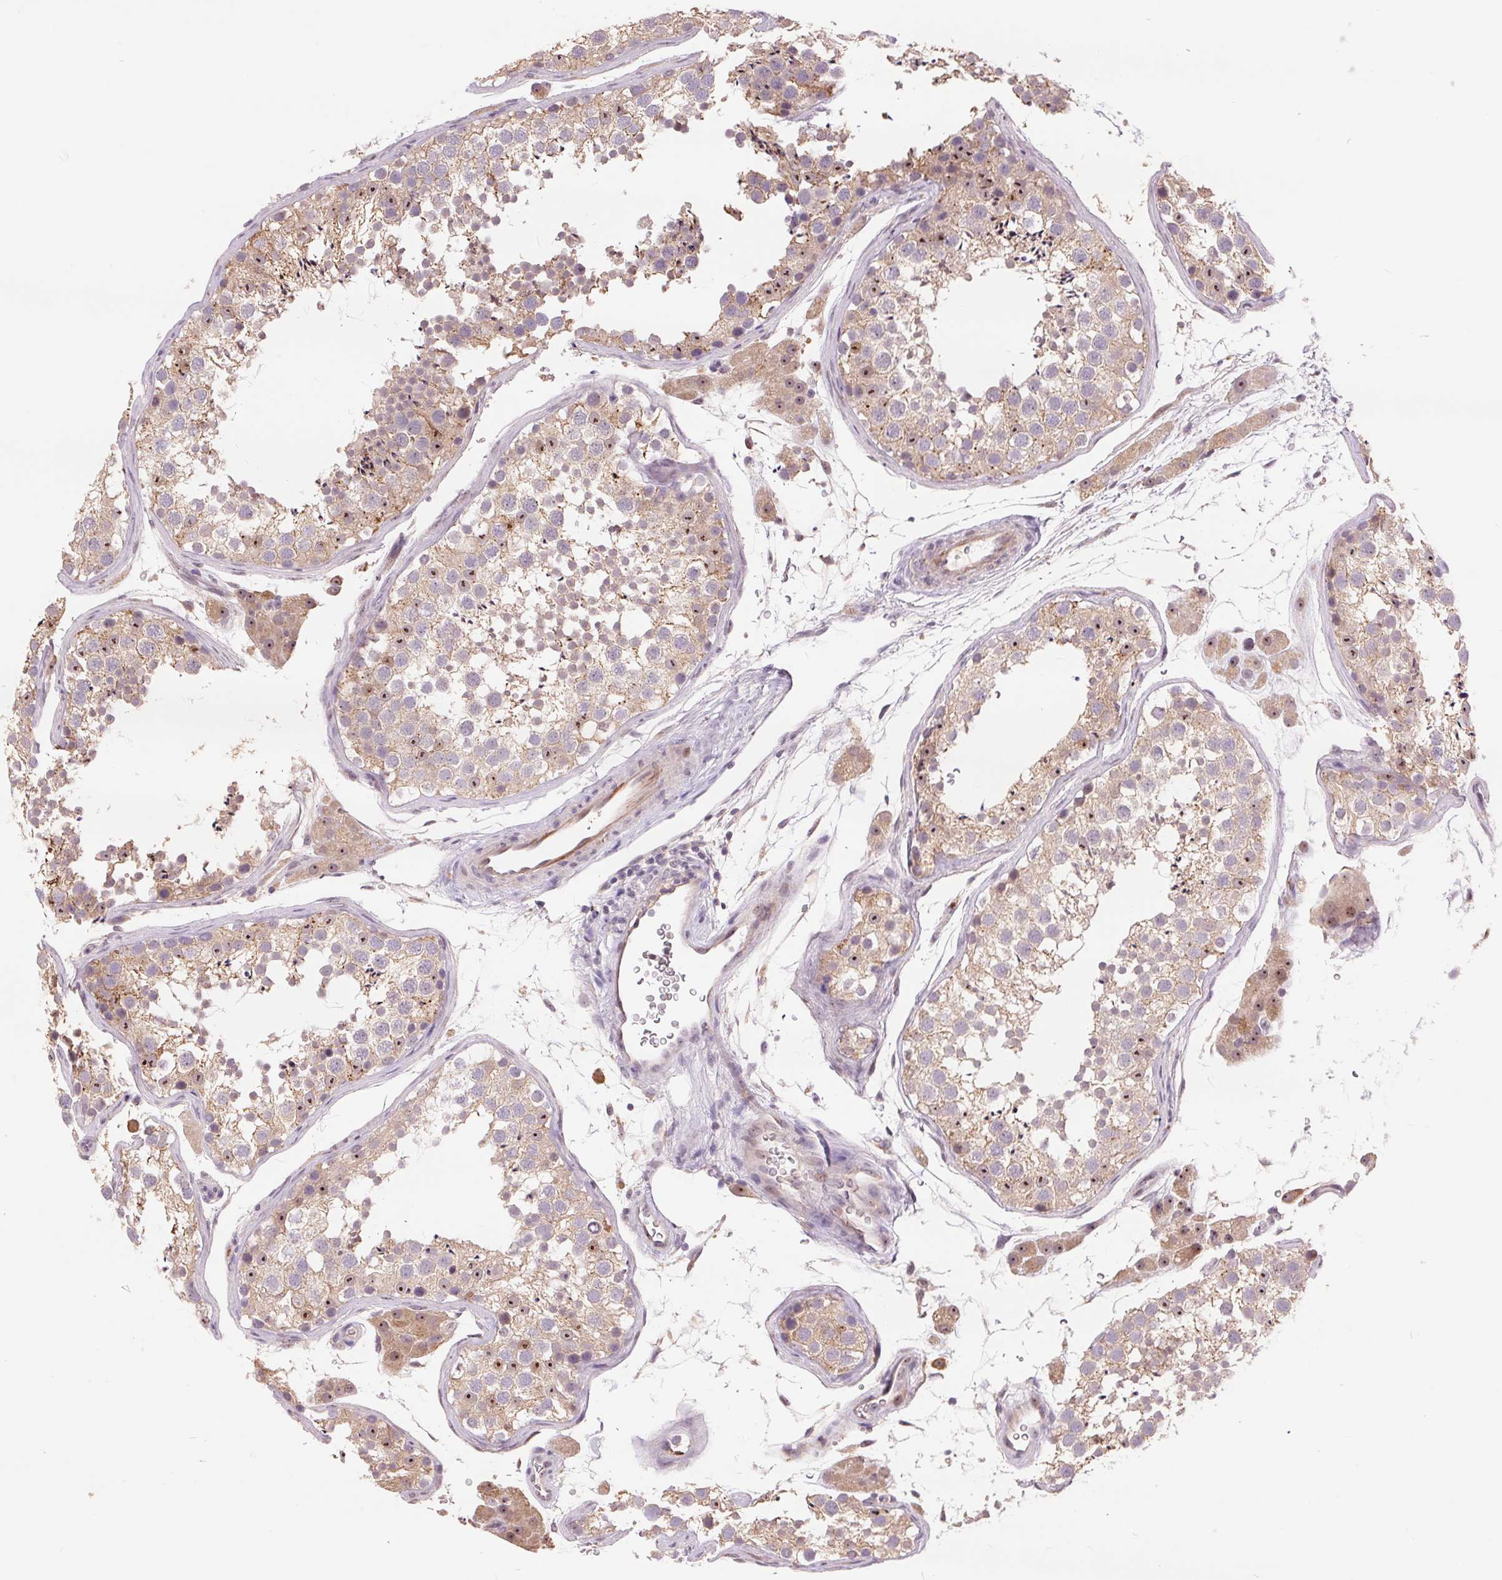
{"staining": {"intensity": "moderate", "quantity": "25%-75%", "location": "cytoplasmic/membranous,nuclear"}, "tissue": "testis", "cell_type": "Cells in seminiferous ducts", "image_type": "normal", "snomed": [{"axis": "morphology", "description": "Normal tissue, NOS"}, {"axis": "topography", "description": "Testis"}], "caption": "Moderate cytoplasmic/membranous,nuclear expression is identified in about 25%-75% of cells in seminiferous ducts in unremarkable testis.", "gene": "RANBP3L", "patient": {"sex": "male", "age": 41}}